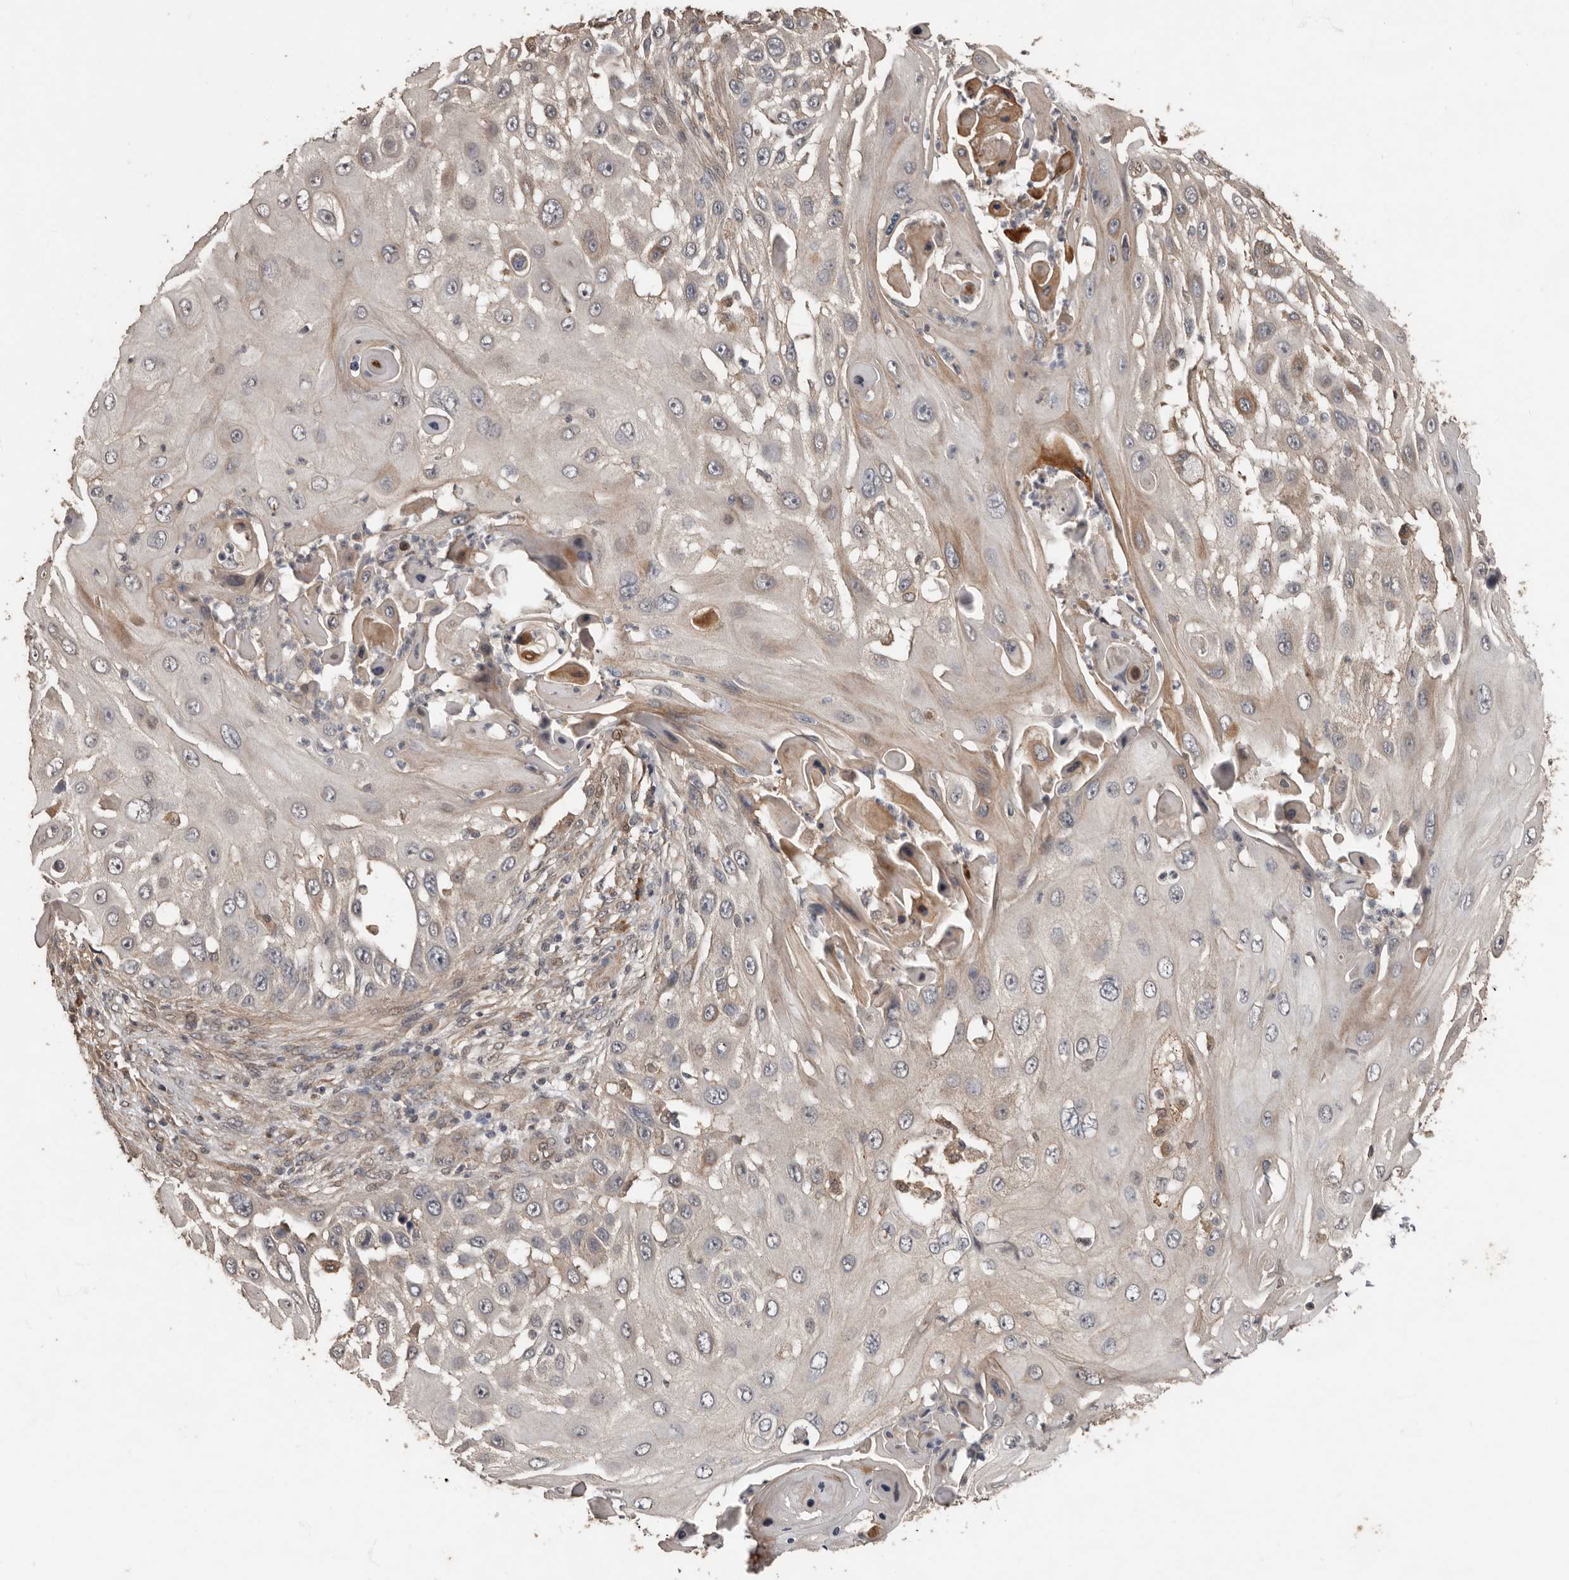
{"staining": {"intensity": "weak", "quantity": "<25%", "location": "cytoplasmic/membranous"}, "tissue": "skin cancer", "cell_type": "Tumor cells", "image_type": "cancer", "snomed": [{"axis": "morphology", "description": "Squamous cell carcinoma, NOS"}, {"axis": "topography", "description": "Skin"}], "caption": "DAB immunohistochemical staining of skin squamous cell carcinoma exhibits no significant expression in tumor cells. (DAB immunohistochemistry with hematoxylin counter stain).", "gene": "KIF26B", "patient": {"sex": "female", "age": 44}}